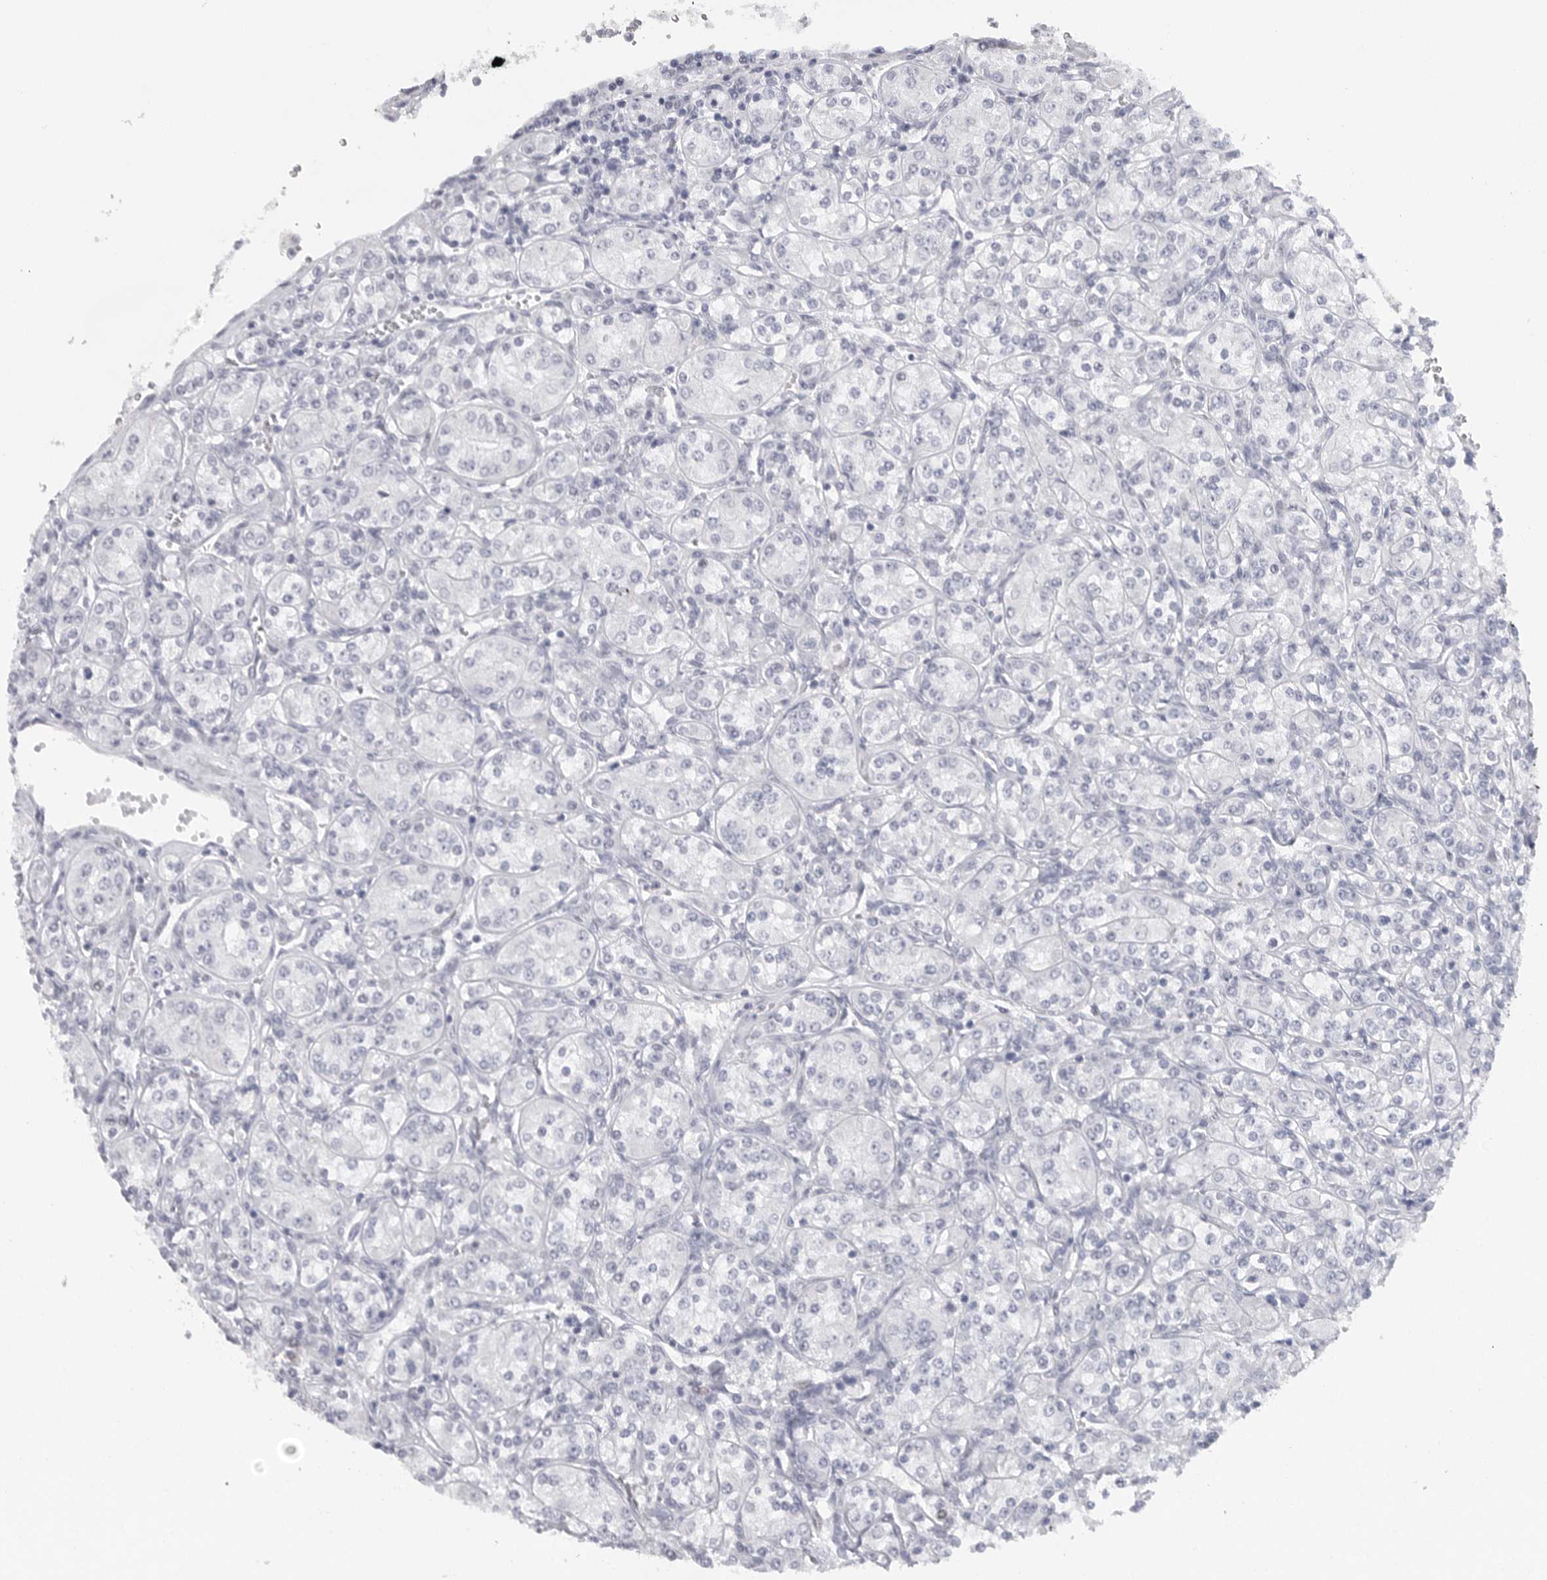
{"staining": {"intensity": "negative", "quantity": "none", "location": "none"}, "tissue": "renal cancer", "cell_type": "Tumor cells", "image_type": "cancer", "snomed": [{"axis": "morphology", "description": "Adenocarcinoma, NOS"}, {"axis": "topography", "description": "Kidney"}], "caption": "Image shows no significant protein staining in tumor cells of adenocarcinoma (renal).", "gene": "TNR", "patient": {"sex": "male", "age": 77}}